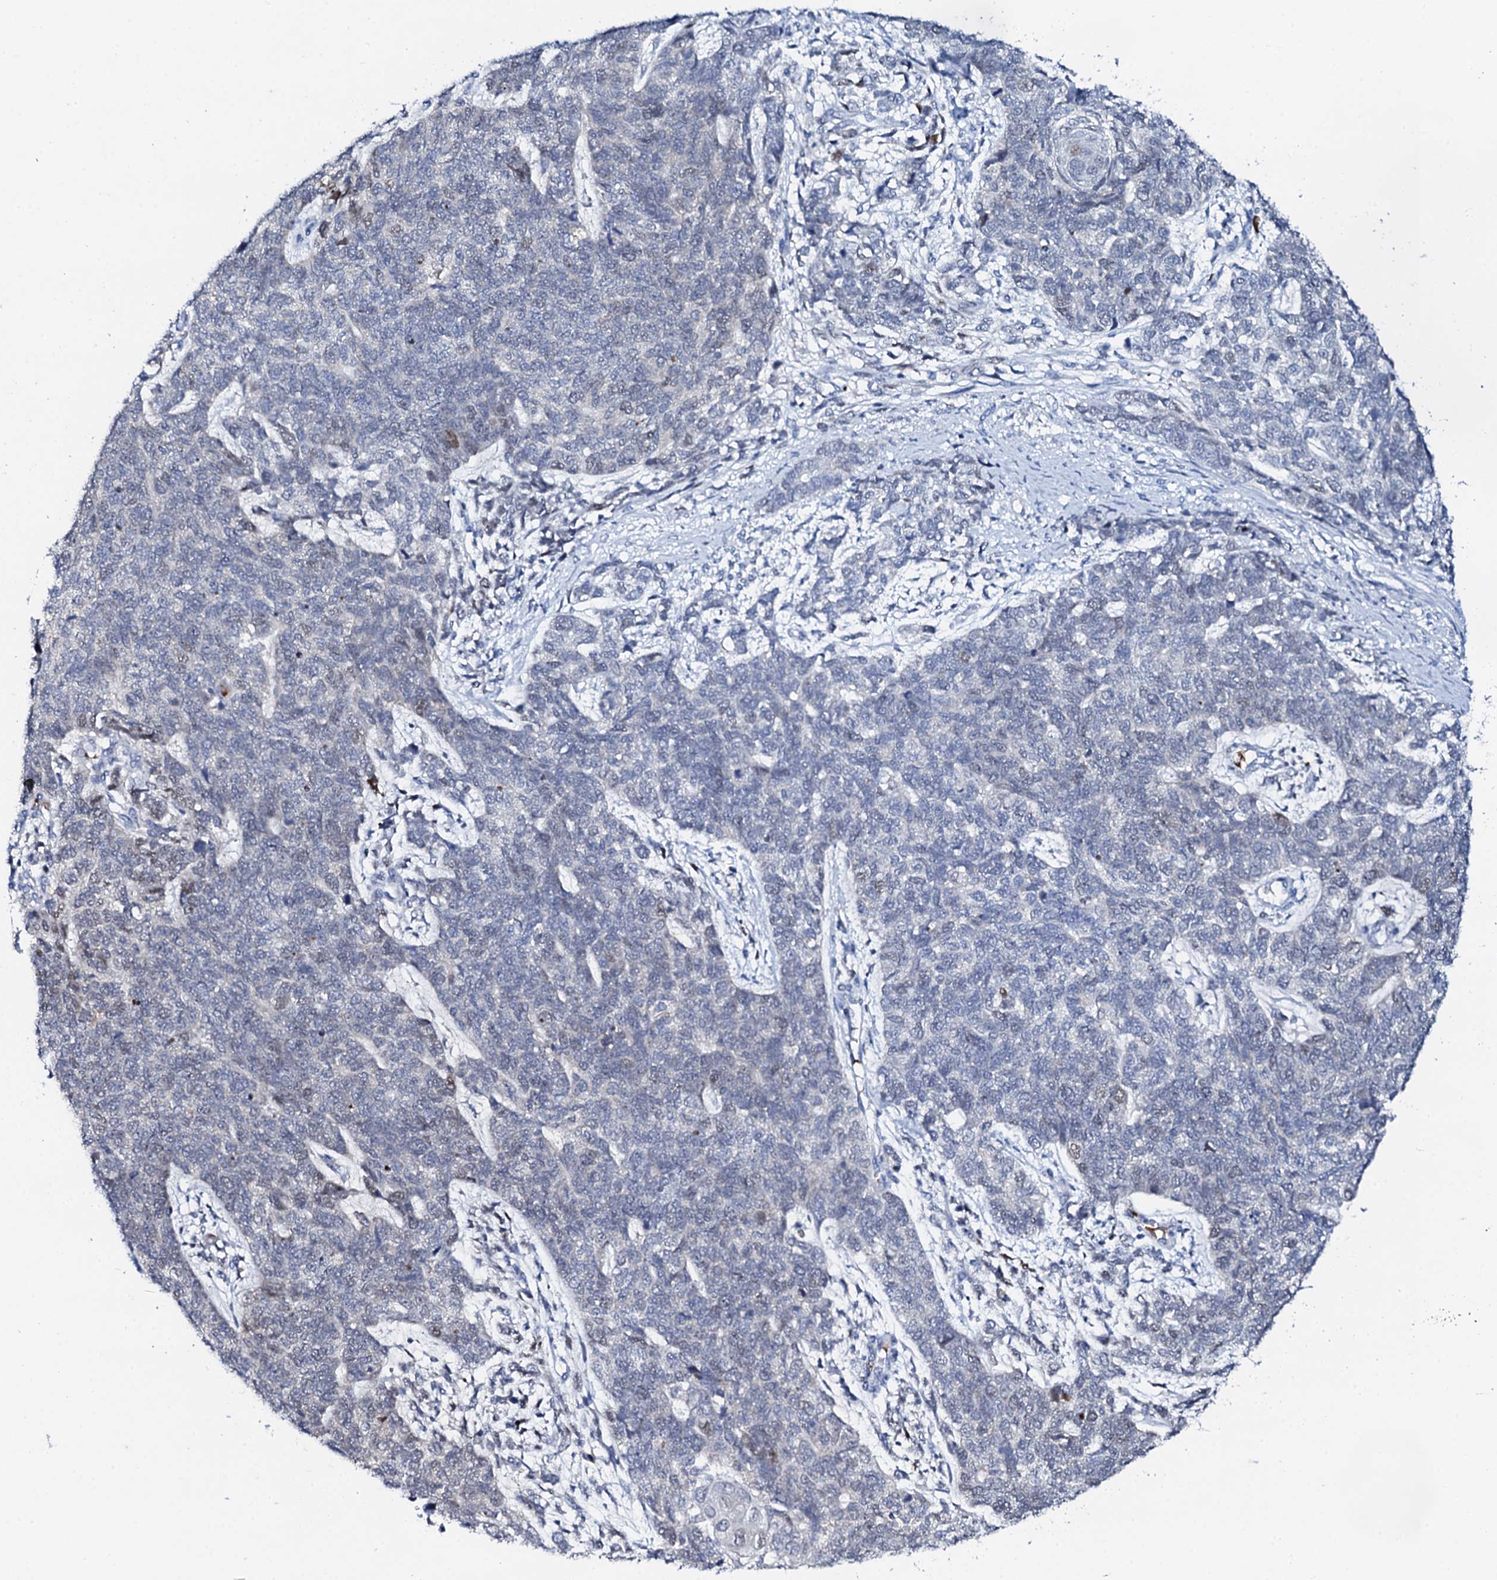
{"staining": {"intensity": "weak", "quantity": "<25%", "location": "nuclear"}, "tissue": "cervical cancer", "cell_type": "Tumor cells", "image_type": "cancer", "snomed": [{"axis": "morphology", "description": "Squamous cell carcinoma, NOS"}, {"axis": "topography", "description": "Cervix"}], "caption": "Cervical cancer (squamous cell carcinoma) was stained to show a protein in brown. There is no significant staining in tumor cells. (Stains: DAB (3,3'-diaminobenzidine) immunohistochemistry with hematoxylin counter stain, Microscopy: brightfield microscopy at high magnification).", "gene": "NUDT13", "patient": {"sex": "female", "age": 63}}